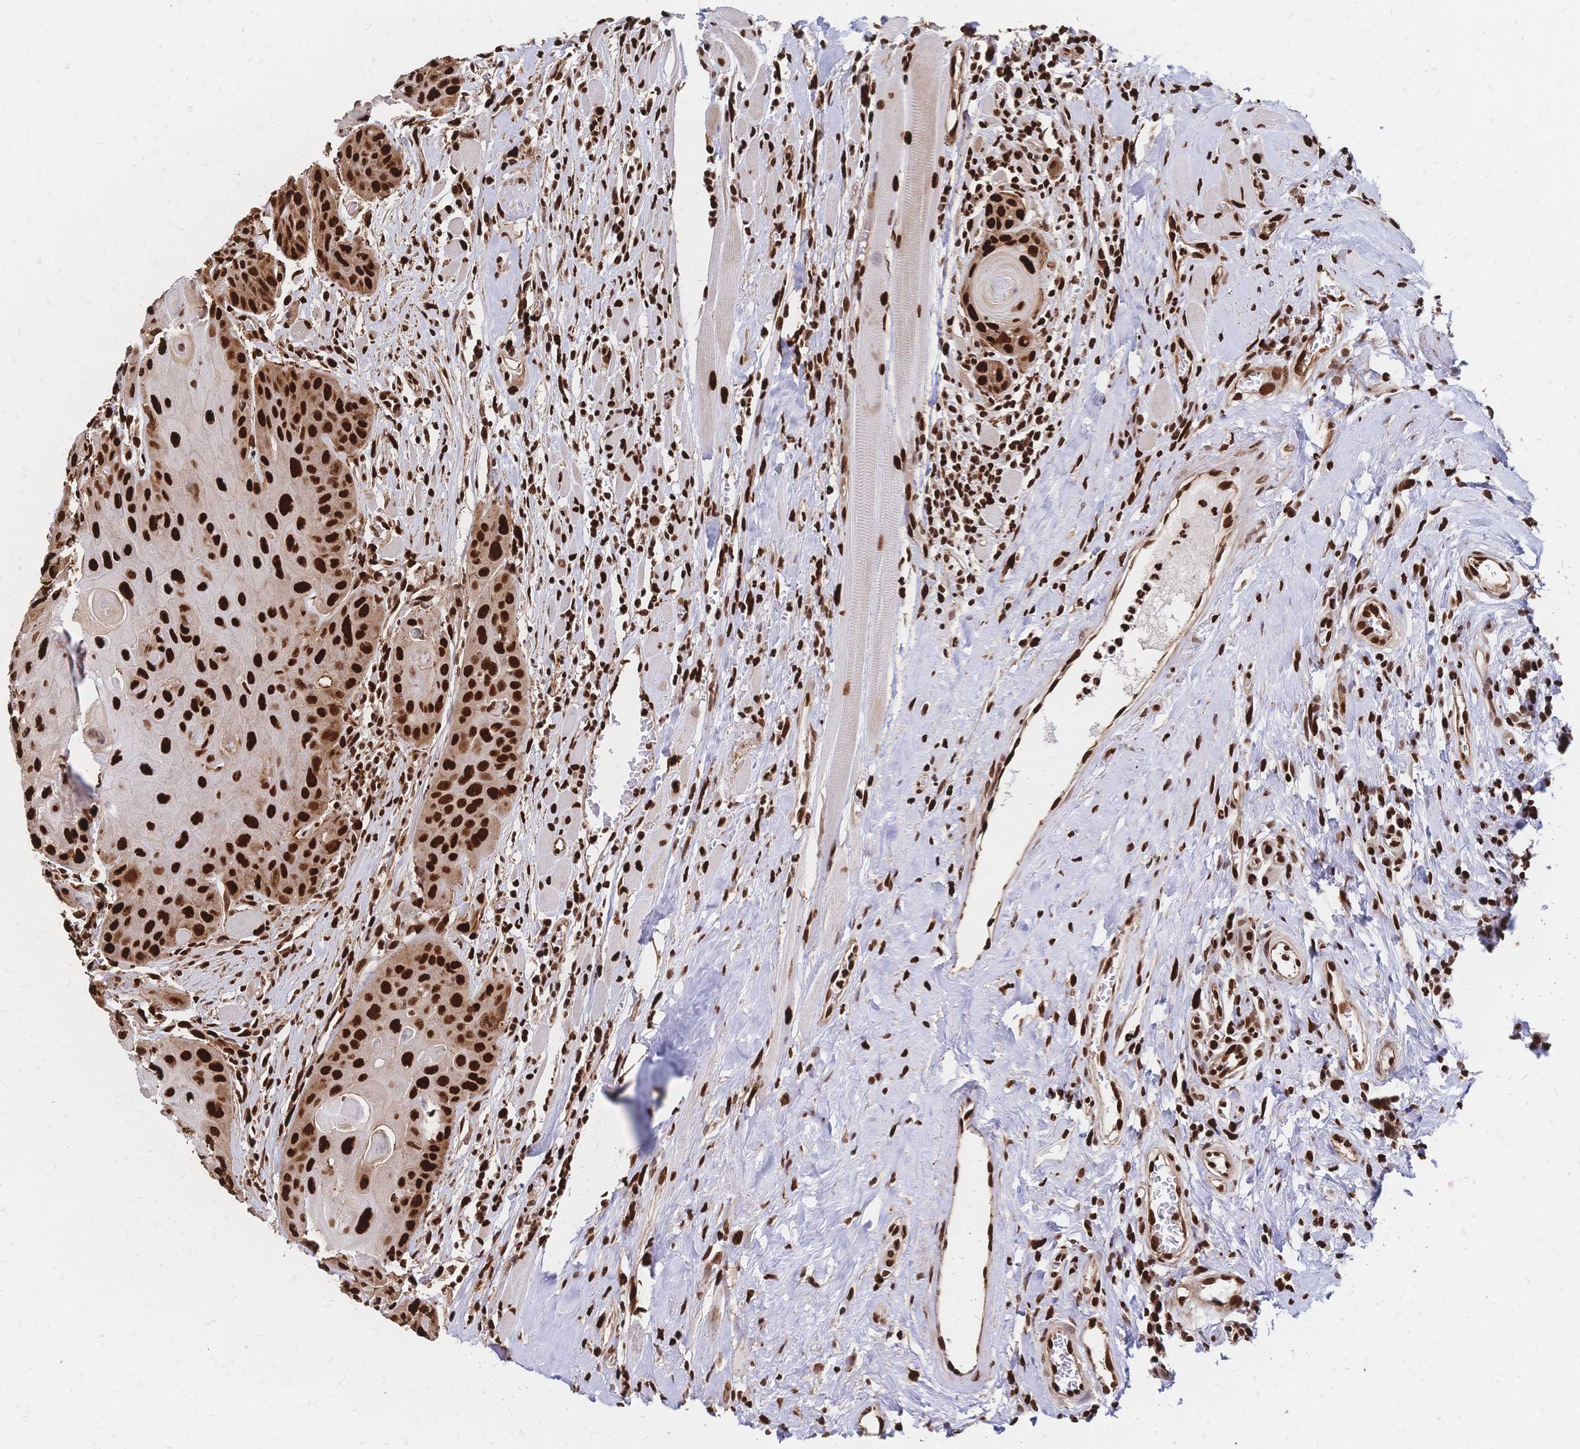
{"staining": {"intensity": "strong", "quantity": ">75%", "location": "nuclear"}, "tissue": "head and neck cancer", "cell_type": "Tumor cells", "image_type": "cancer", "snomed": [{"axis": "morphology", "description": "Squamous cell carcinoma, NOS"}, {"axis": "topography", "description": "Head-Neck"}], "caption": "Head and neck cancer (squamous cell carcinoma) stained with DAB immunohistochemistry (IHC) displays high levels of strong nuclear staining in about >75% of tumor cells.", "gene": "HDGF", "patient": {"sex": "female", "age": 59}}